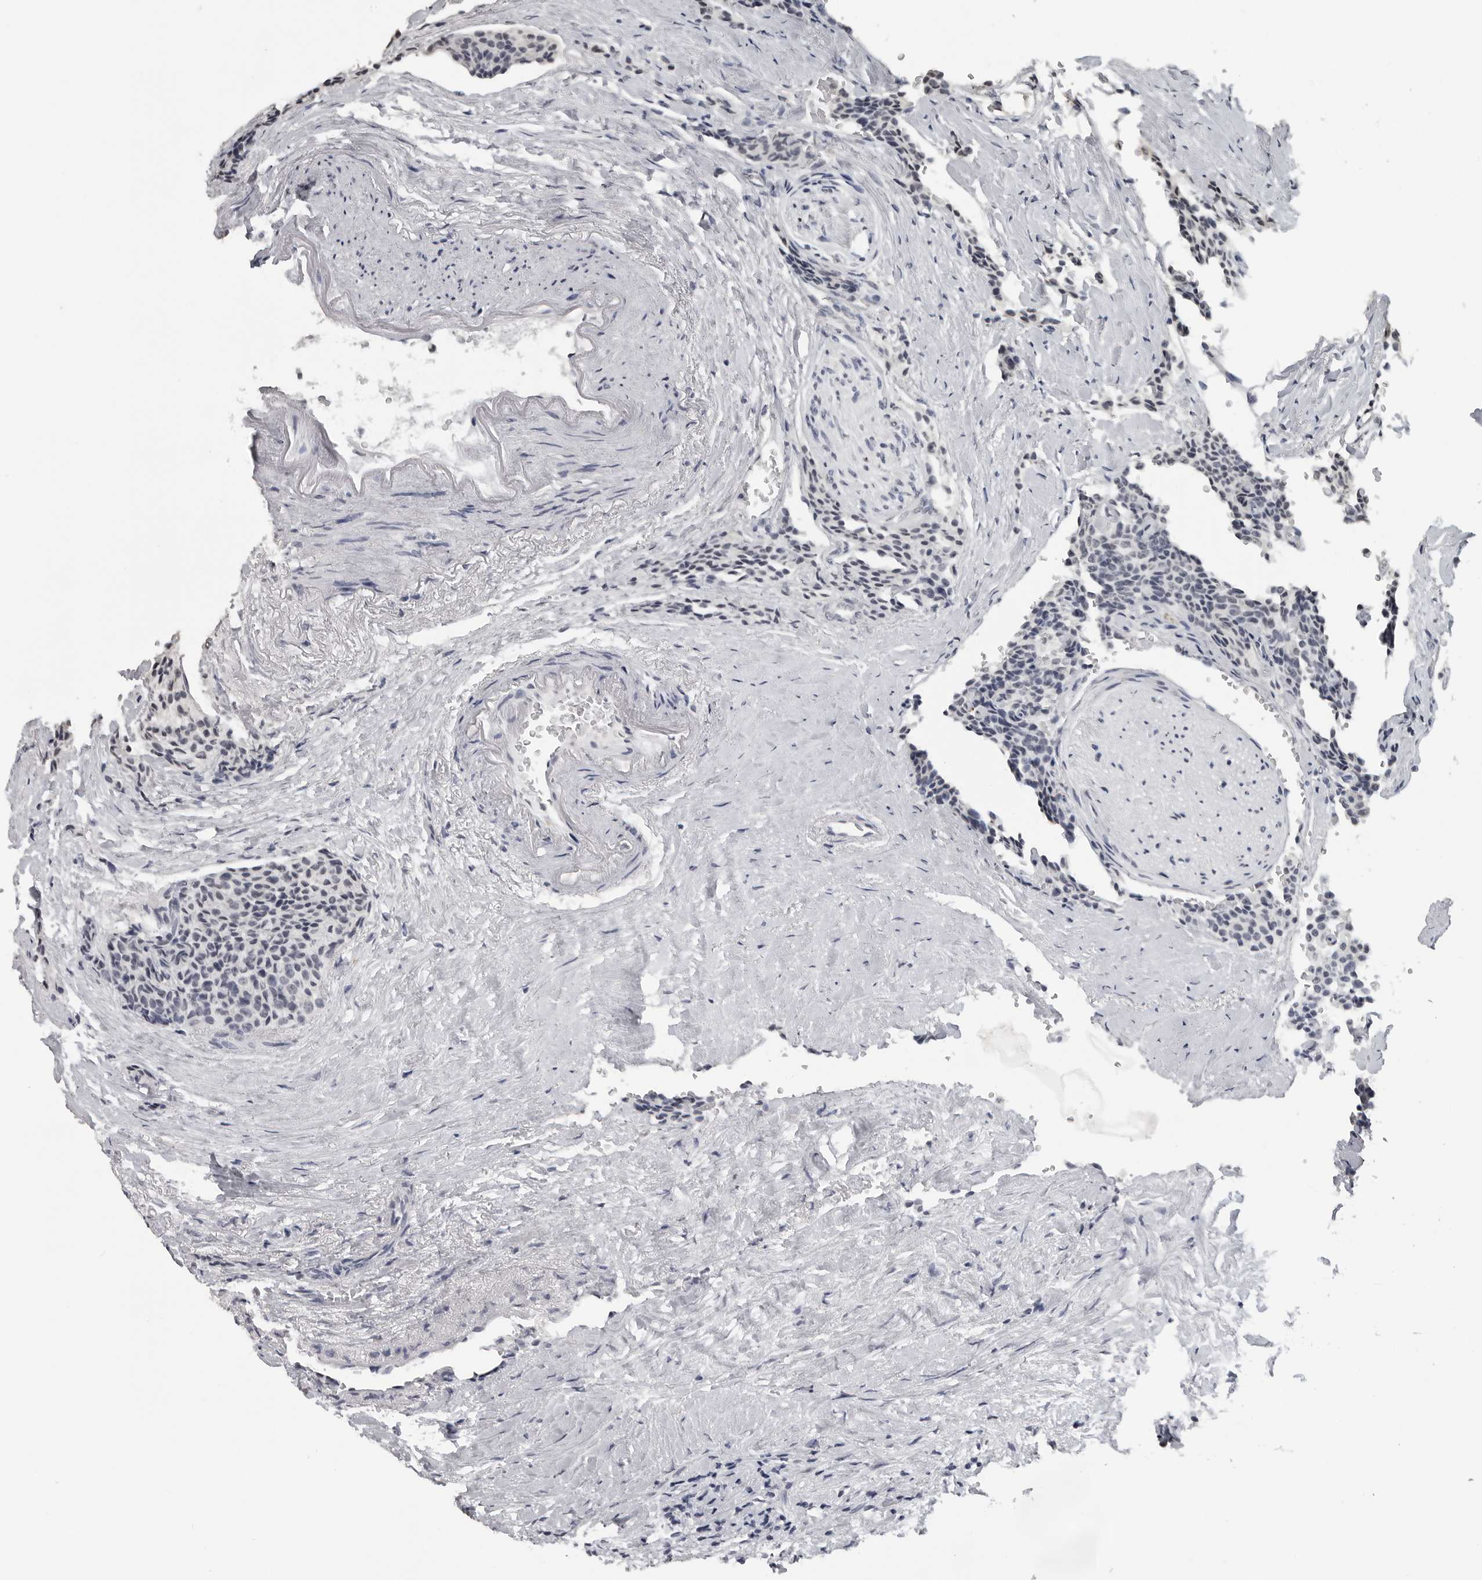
{"staining": {"intensity": "negative", "quantity": "none", "location": "none"}, "tissue": "carcinoid", "cell_type": "Tumor cells", "image_type": "cancer", "snomed": [{"axis": "morphology", "description": "Carcinoid, malignant, NOS"}, {"axis": "topography", "description": "Colon"}], "caption": "The histopathology image demonstrates no staining of tumor cells in carcinoid. (Immunohistochemistry (ihc), brightfield microscopy, high magnification).", "gene": "DDX54", "patient": {"sex": "female", "age": 61}}